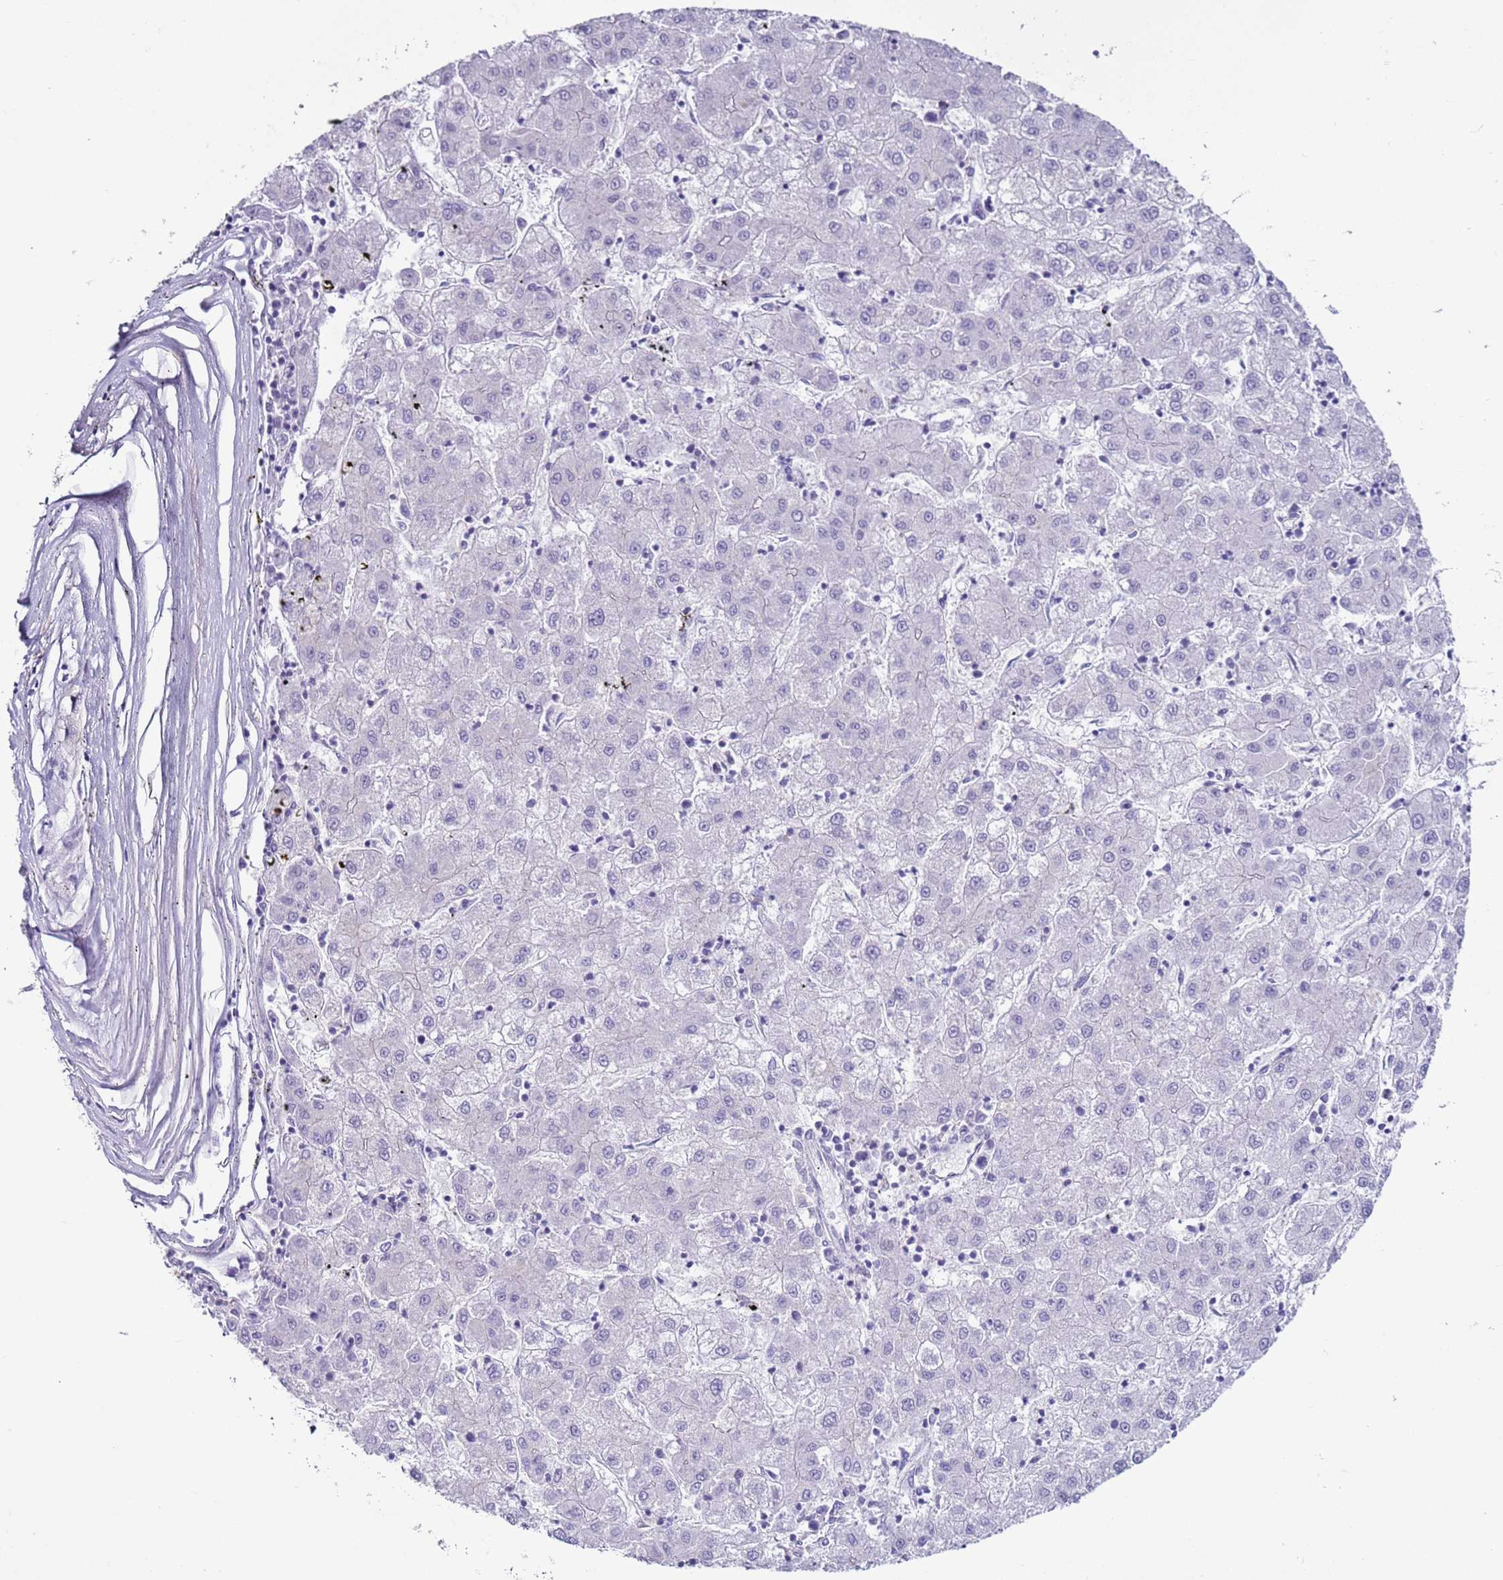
{"staining": {"intensity": "negative", "quantity": "none", "location": "none"}, "tissue": "liver cancer", "cell_type": "Tumor cells", "image_type": "cancer", "snomed": [{"axis": "morphology", "description": "Carcinoma, Hepatocellular, NOS"}, {"axis": "topography", "description": "Liver"}], "caption": "High magnification brightfield microscopy of liver hepatocellular carcinoma stained with DAB (brown) and counterstained with hematoxylin (blue): tumor cells show no significant staining. The staining is performed using DAB brown chromogen with nuclei counter-stained in using hematoxylin.", "gene": "NPAP1", "patient": {"sex": "male", "age": 72}}